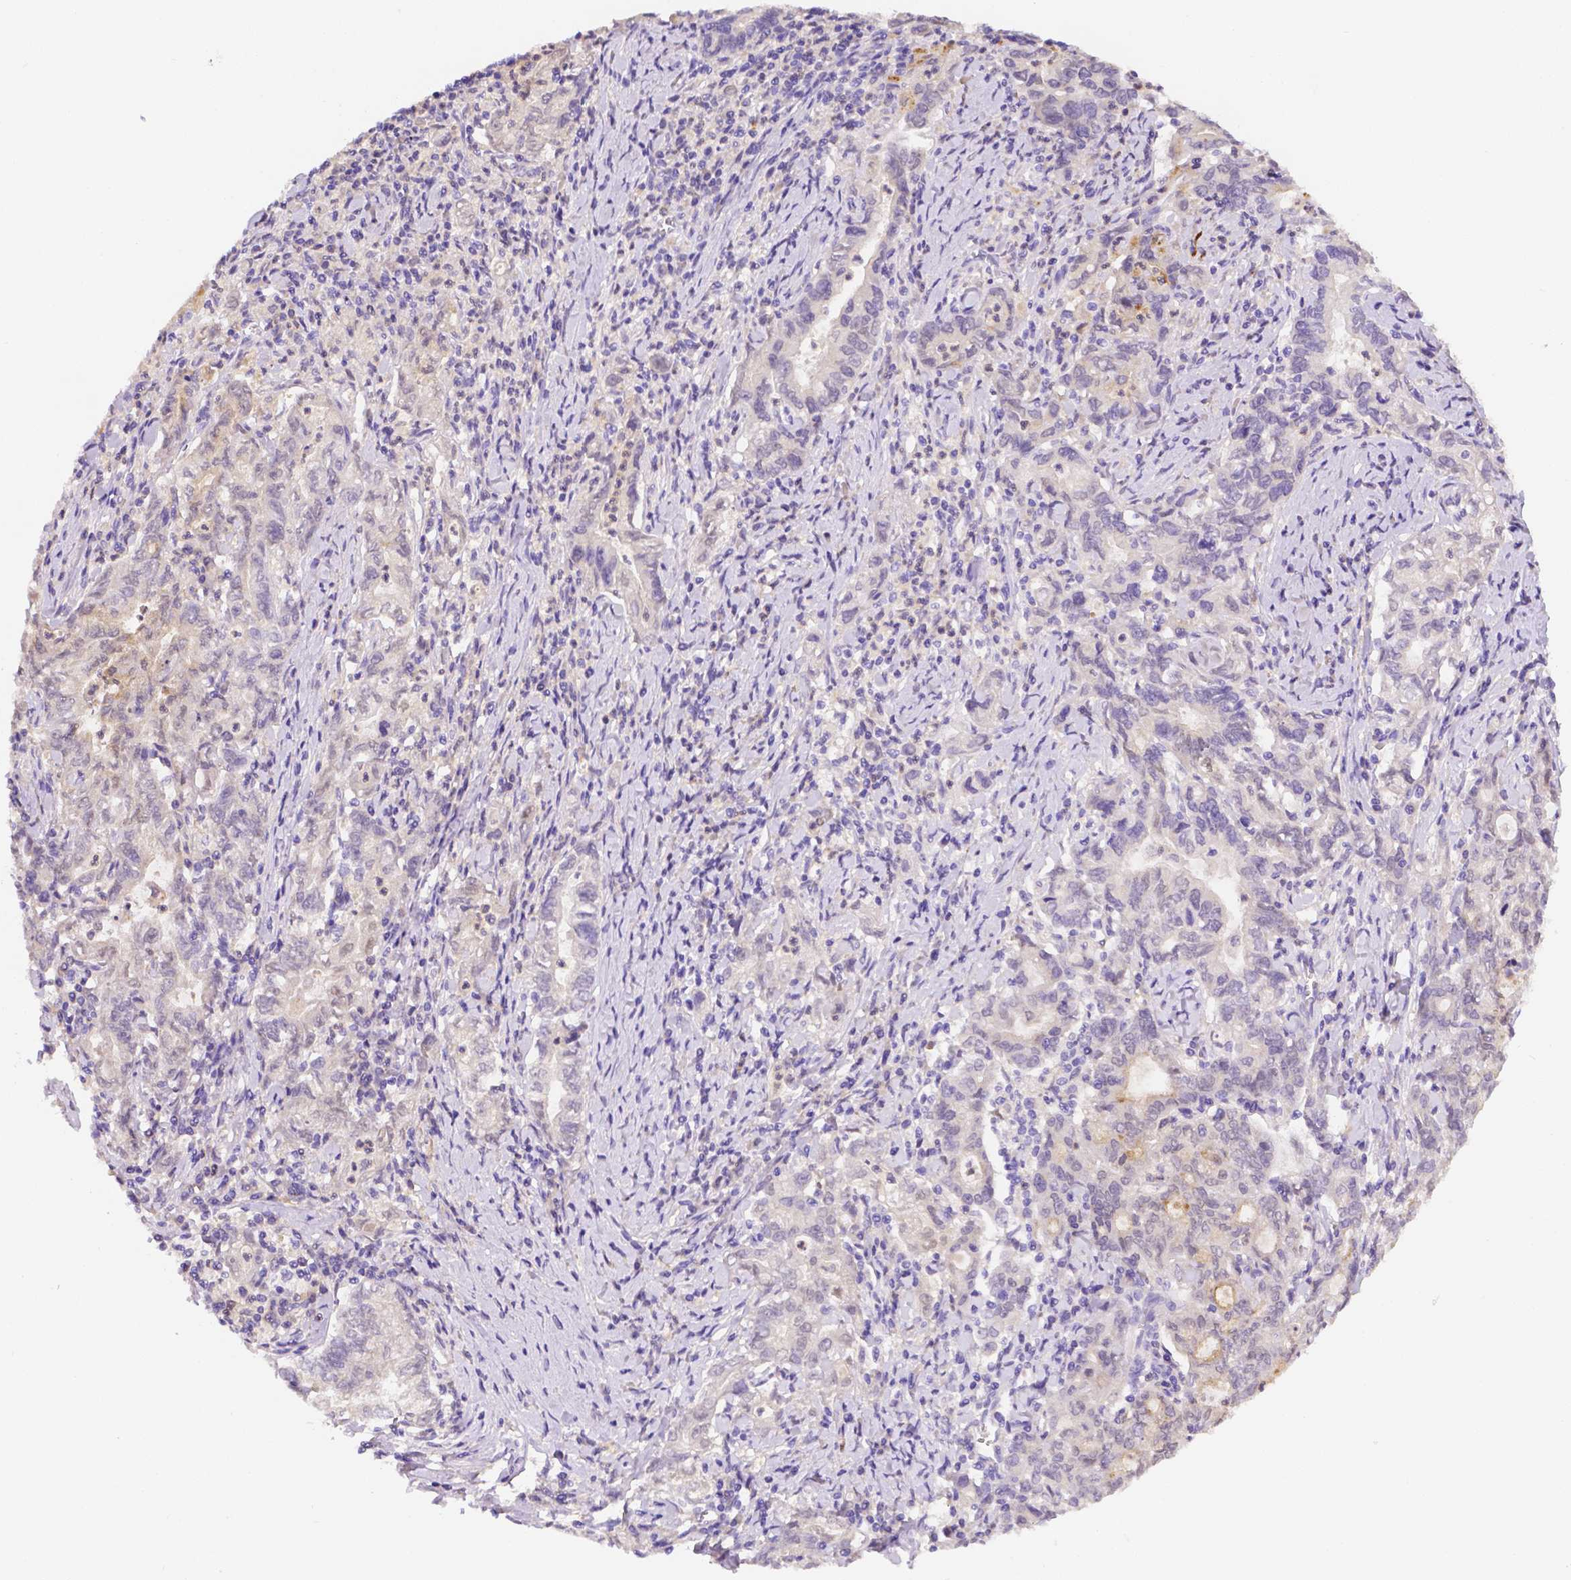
{"staining": {"intensity": "negative", "quantity": "none", "location": "none"}, "tissue": "stomach cancer", "cell_type": "Tumor cells", "image_type": "cancer", "snomed": [{"axis": "morphology", "description": "Adenocarcinoma, NOS"}, {"axis": "topography", "description": "Stomach, upper"}], "caption": "Tumor cells are negative for protein expression in human stomach cancer.", "gene": "NXPH2", "patient": {"sex": "female", "age": 79}}